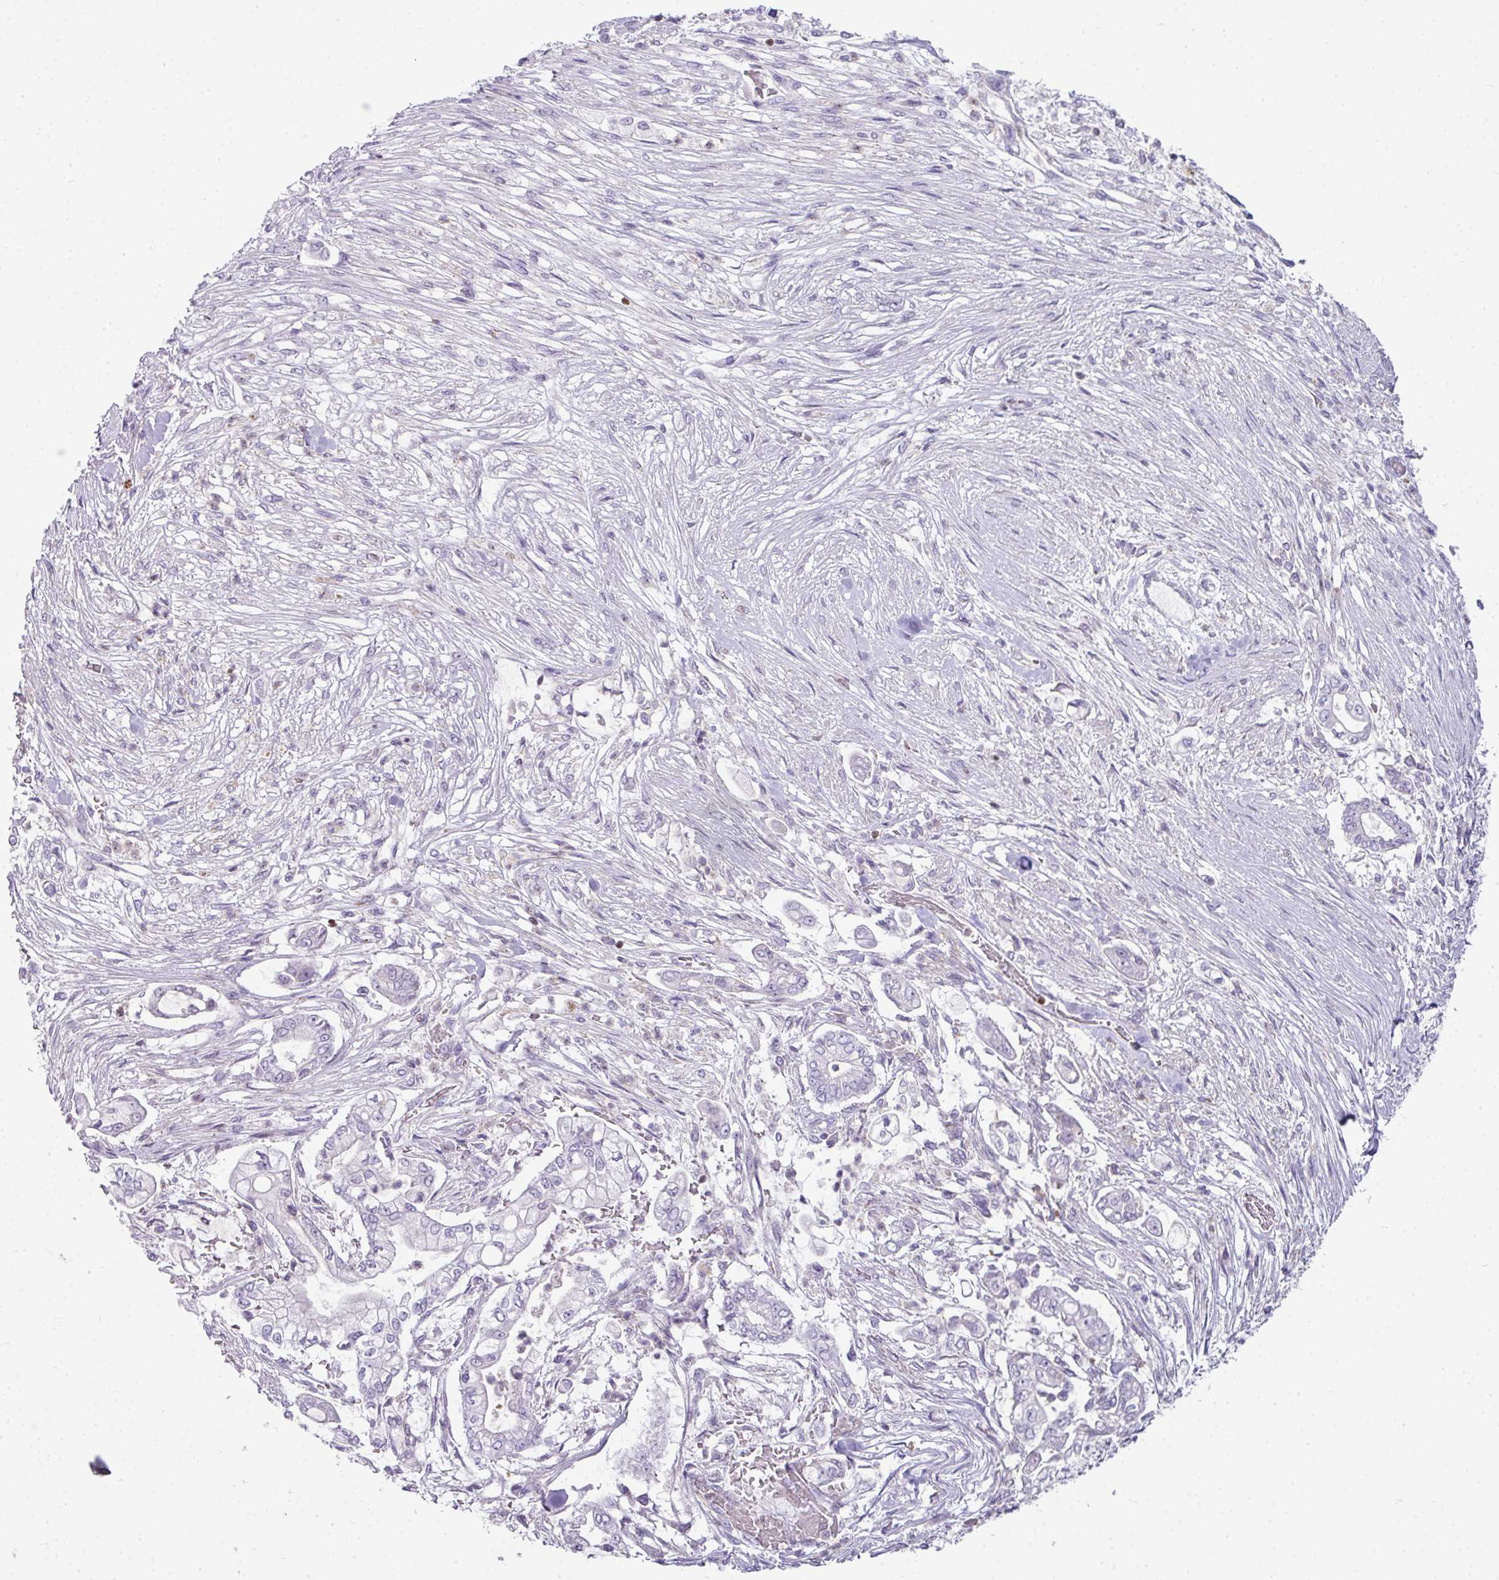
{"staining": {"intensity": "negative", "quantity": "none", "location": "none"}, "tissue": "pancreatic cancer", "cell_type": "Tumor cells", "image_type": "cancer", "snomed": [{"axis": "morphology", "description": "Adenocarcinoma, NOS"}, {"axis": "topography", "description": "Pancreas"}], "caption": "Human pancreatic adenocarcinoma stained for a protein using IHC demonstrates no positivity in tumor cells.", "gene": "STAT5A", "patient": {"sex": "female", "age": 69}}